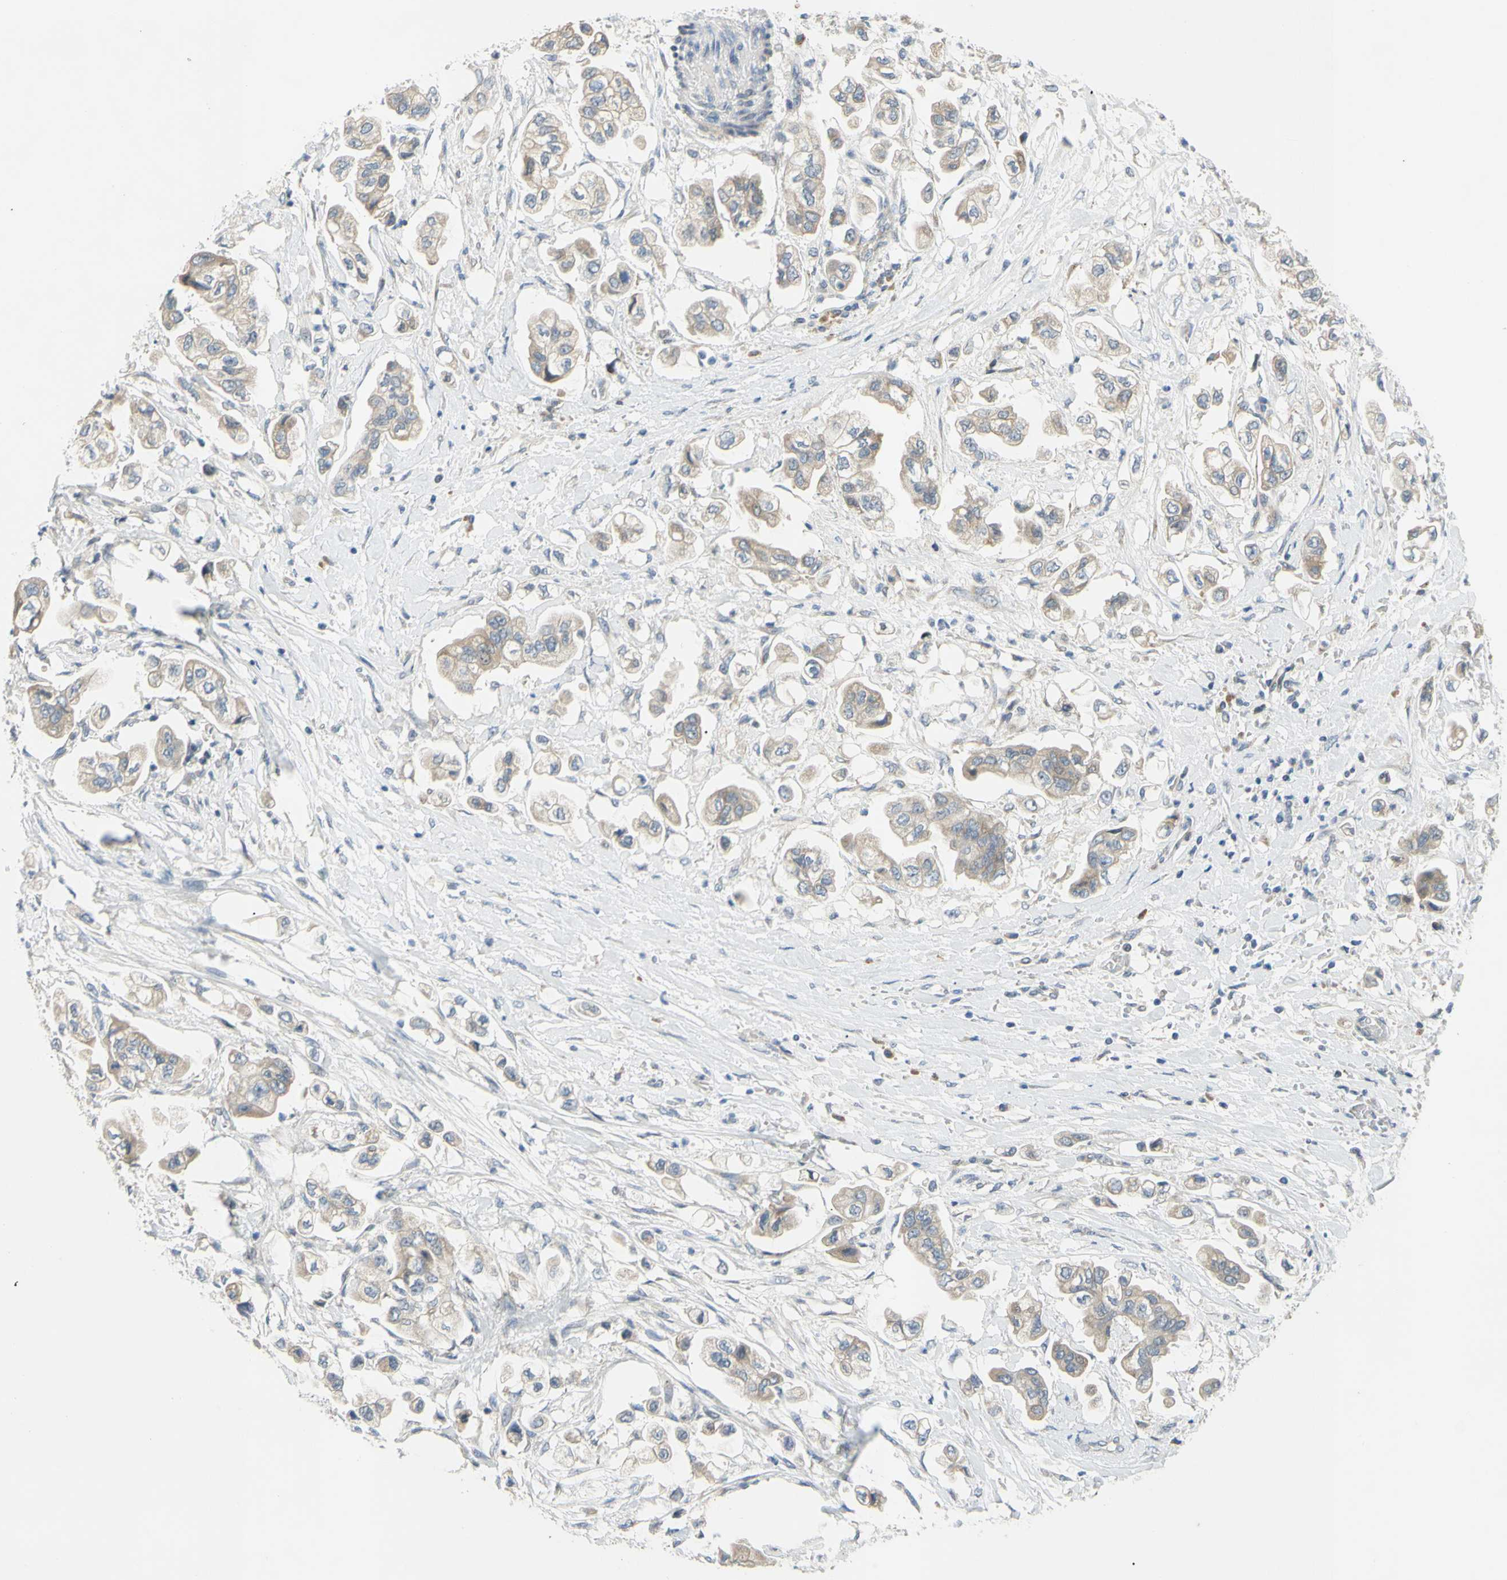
{"staining": {"intensity": "moderate", "quantity": ">75%", "location": "cytoplasmic/membranous"}, "tissue": "stomach cancer", "cell_type": "Tumor cells", "image_type": "cancer", "snomed": [{"axis": "morphology", "description": "Adenocarcinoma, NOS"}, {"axis": "topography", "description": "Stomach"}], "caption": "An image of stomach cancer (adenocarcinoma) stained for a protein demonstrates moderate cytoplasmic/membranous brown staining in tumor cells. (IHC, brightfield microscopy, high magnification).", "gene": "CCNB2", "patient": {"sex": "male", "age": 62}}